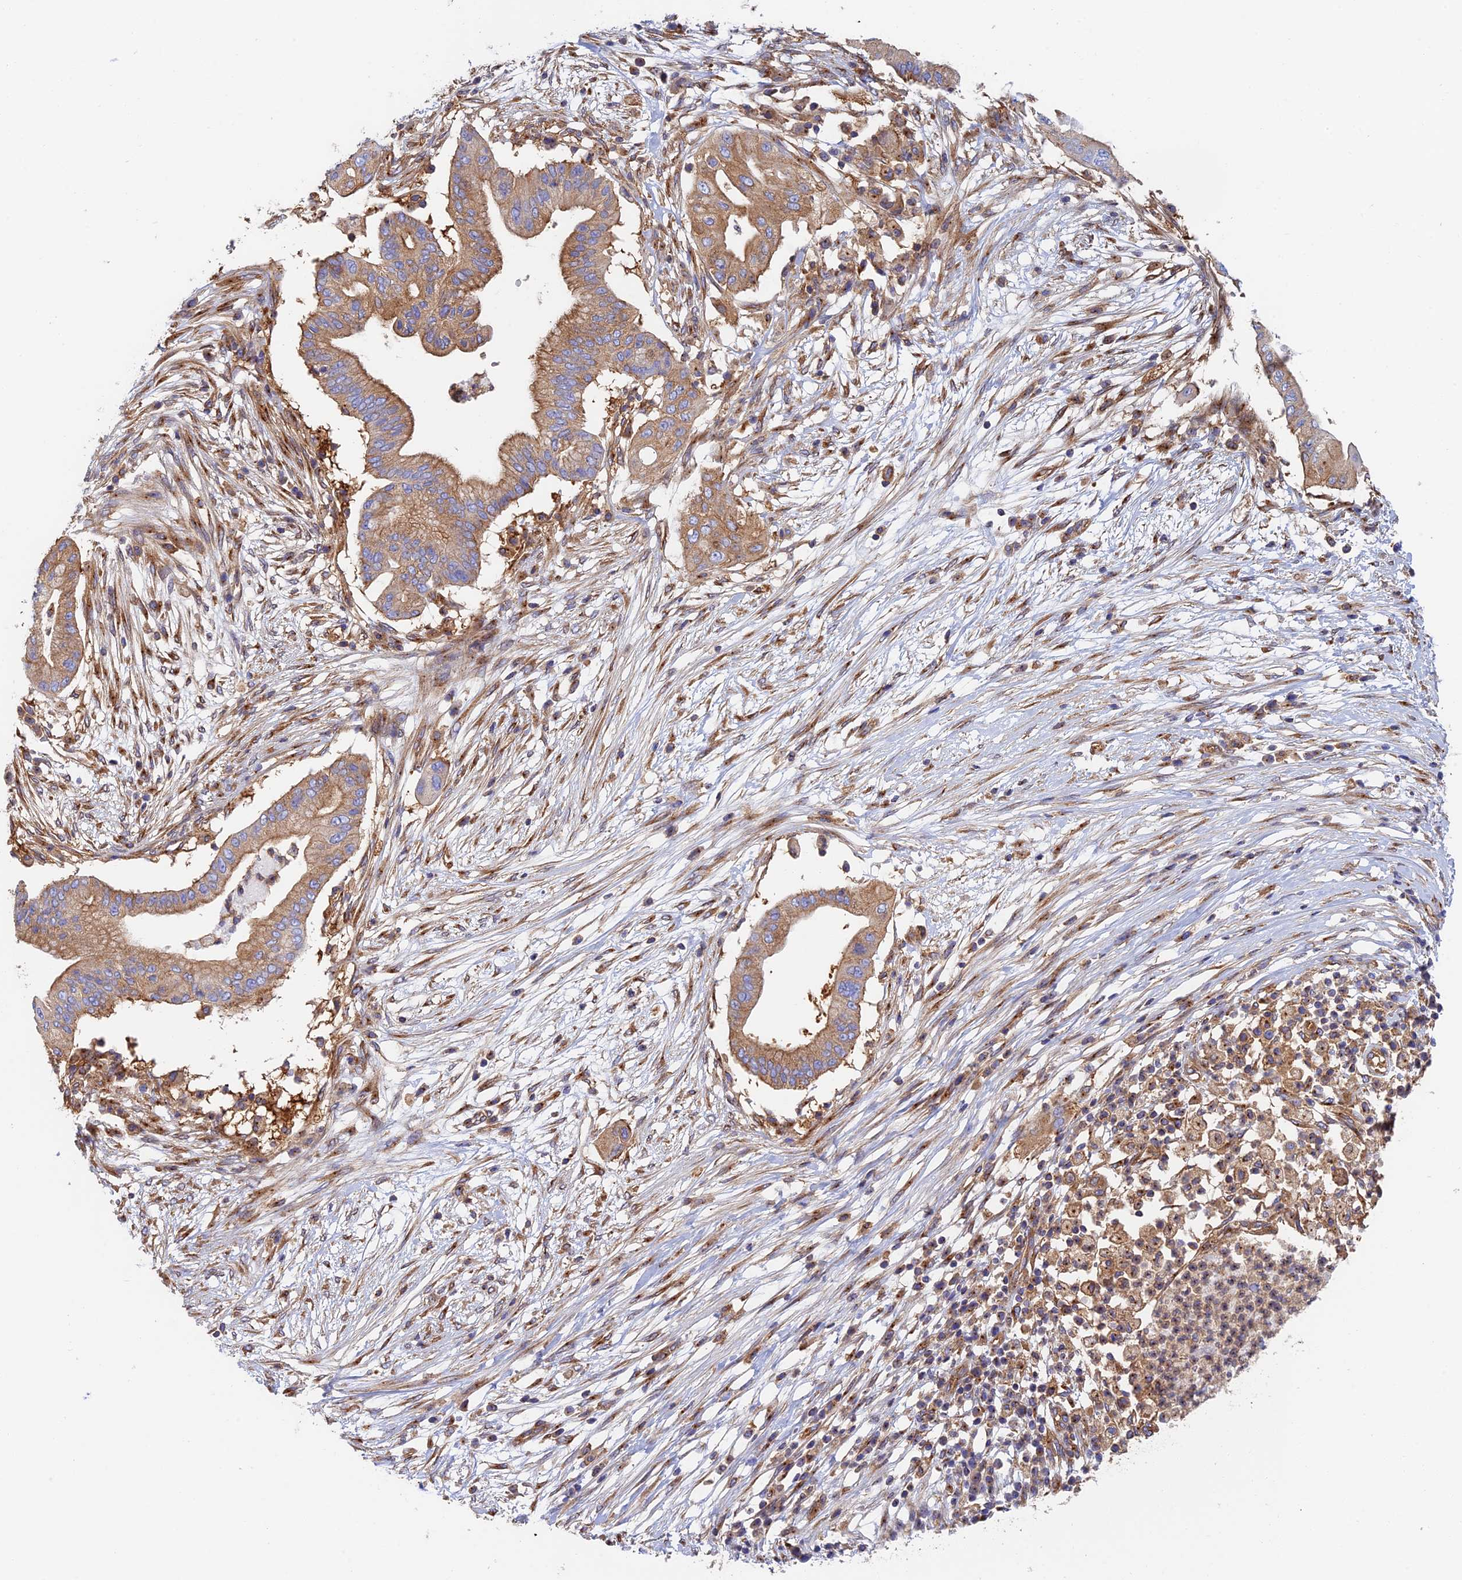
{"staining": {"intensity": "moderate", "quantity": ">75%", "location": "cytoplasmic/membranous"}, "tissue": "pancreatic cancer", "cell_type": "Tumor cells", "image_type": "cancer", "snomed": [{"axis": "morphology", "description": "Adenocarcinoma, NOS"}, {"axis": "topography", "description": "Pancreas"}], "caption": "This is a photomicrograph of IHC staining of pancreatic cancer (adenocarcinoma), which shows moderate expression in the cytoplasmic/membranous of tumor cells.", "gene": "DCTN2", "patient": {"sex": "male", "age": 68}}